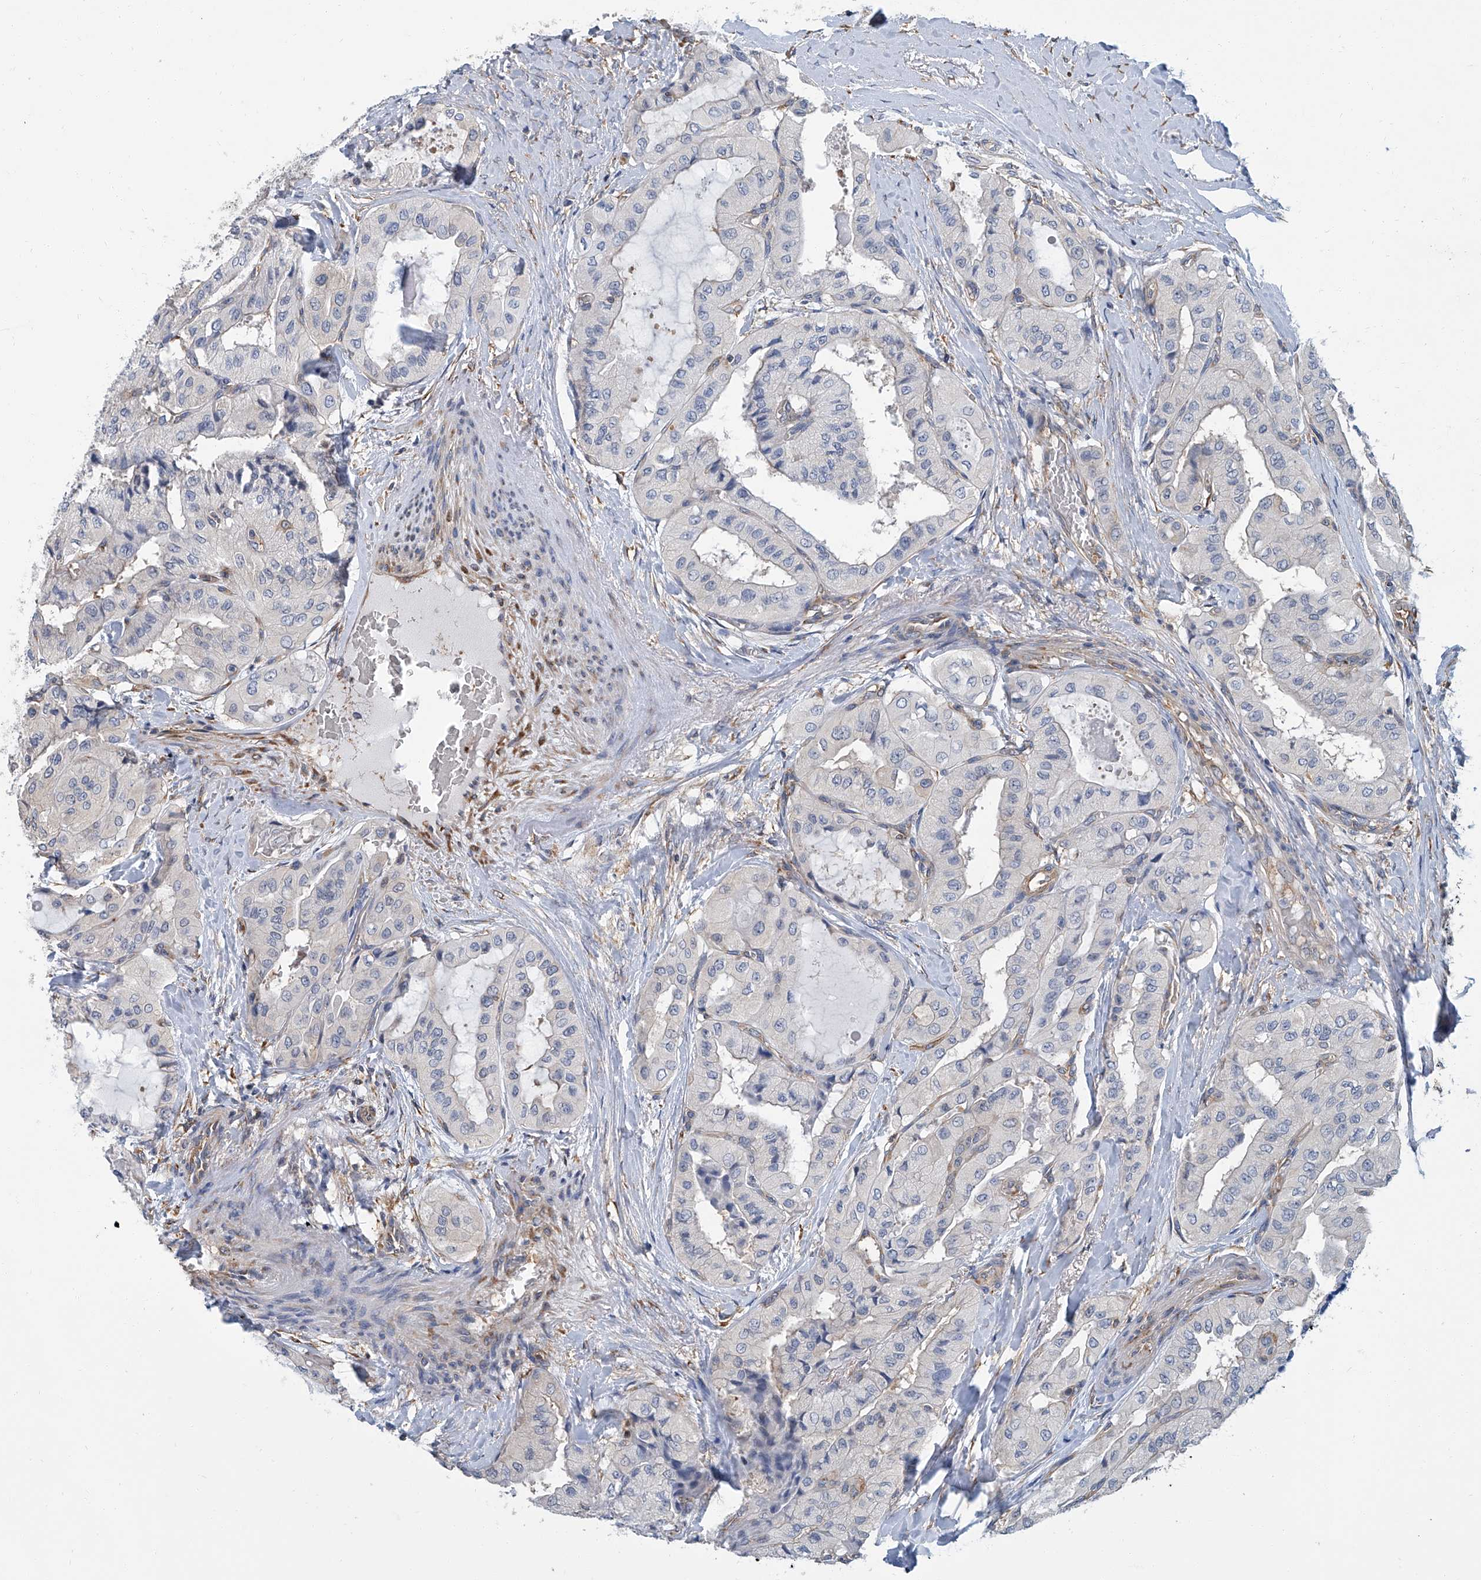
{"staining": {"intensity": "weak", "quantity": "<25%", "location": "nuclear"}, "tissue": "thyroid cancer", "cell_type": "Tumor cells", "image_type": "cancer", "snomed": [{"axis": "morphology", "description": "Papillary adenocarcinoma, NOS"}, {"axis": "topography", "description": "Thyroid gland"}], "caption": "A high-resolution micrograph shows immunohistochemistry (IHC) staining of thyroid cancer, which reveals no significant expression in tumor cells. (DAB (3,3'-diaminobenzidine) immunohistochemistry, high magnification).", "gene": "PSMB10", "patient": {"sex": "female", "age": 59}}